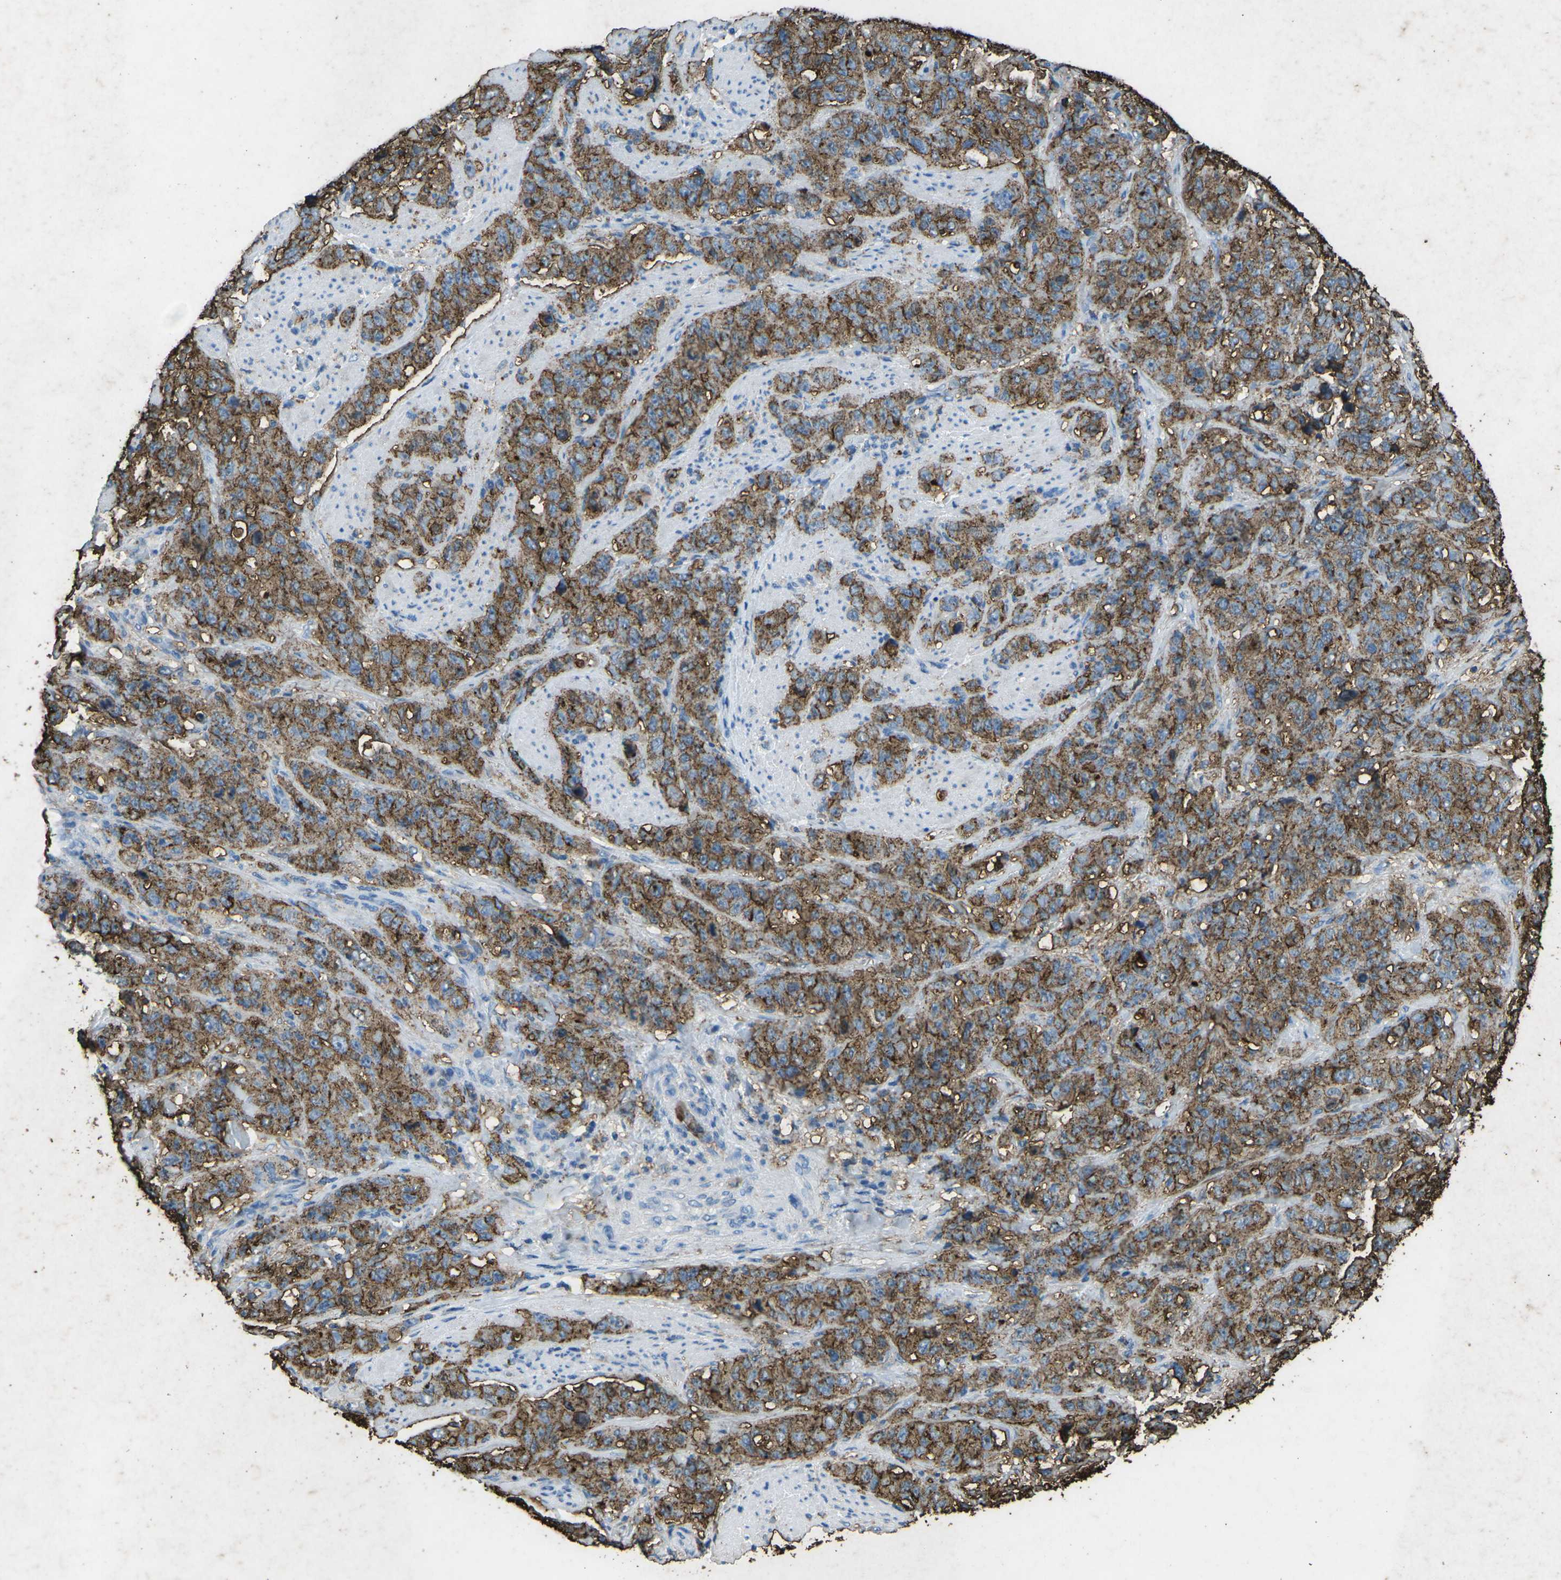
{"staining": {"intensity": "moderate", "quantity": ">75%", "location": "cytoplasmic/membranous"}, "tissue": "stomach cancer", "cell_type": "Tumor cells", "image_type": "cancer", "snomed": [{"axis": "morphology", "description": "Adenocarcinoma, NOS"}, {"axis": "topography", "description": "Stomach"}], "caption": "IHC histopathology image of neoplastic tissue: stomach cancer stained using immunohistochemistry (IHC) demonstrates medium levels of moderate protein expression localized specifically in the cytoplasmic/membranous of tumor cells, appearing as a cytoplasmic/membranous brown color.", "gene": "CTAGE1", "patient": {"sex": "male", "age": 48}}